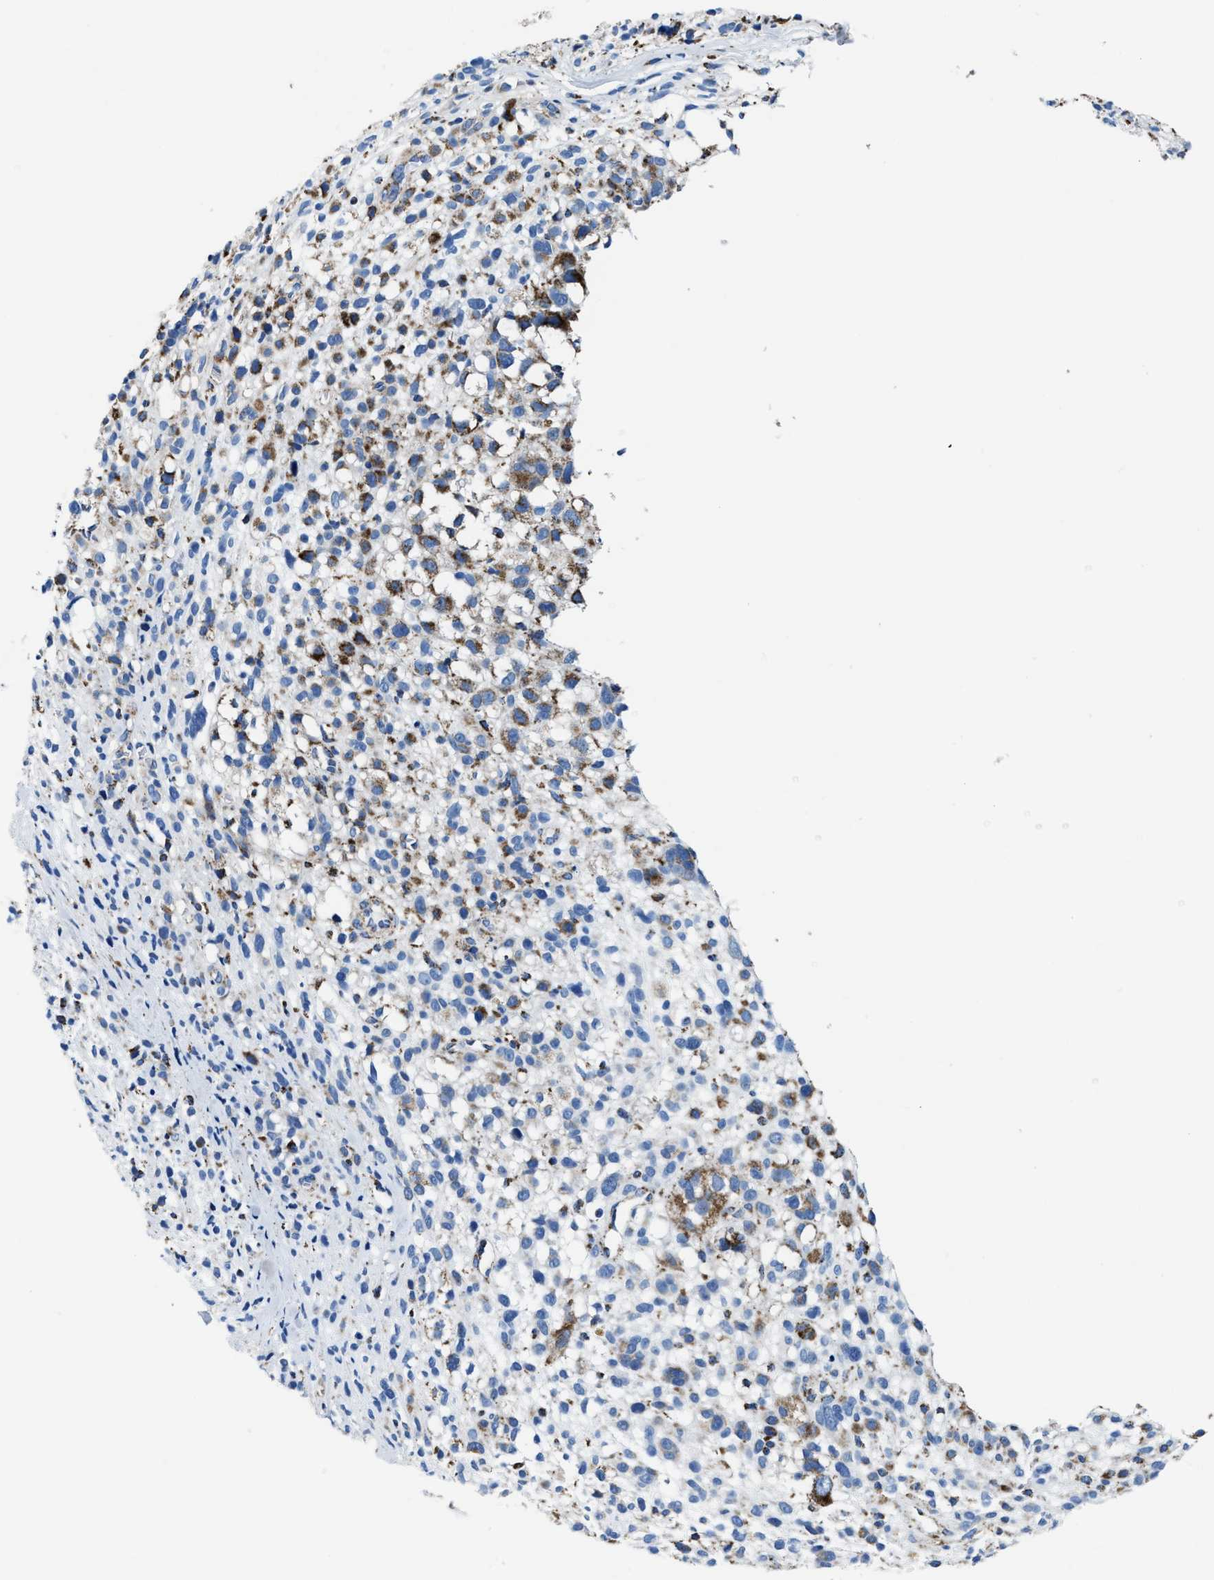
{"staining": {"intensity": "moderate", "quantity": "<25%", "location": "cytoplasmic/membranous"}, "tissue": "melanoma", "cell_type": "Tumor cells", "image_type": "cancer", "snomed": [{"axis": "morphology", "description": "Malignant melanoma, NOS"}, {"axis": "topography", "description": "Skin"}], "caption": "Human malignant melanoma stained with a brown dye demonstrates moderate cytoplasmic/membranous positive staining in approximately <25% of tumor cells.", "gene": "ALDH1B1", "patient": {"sex": "female", "age": 55}}